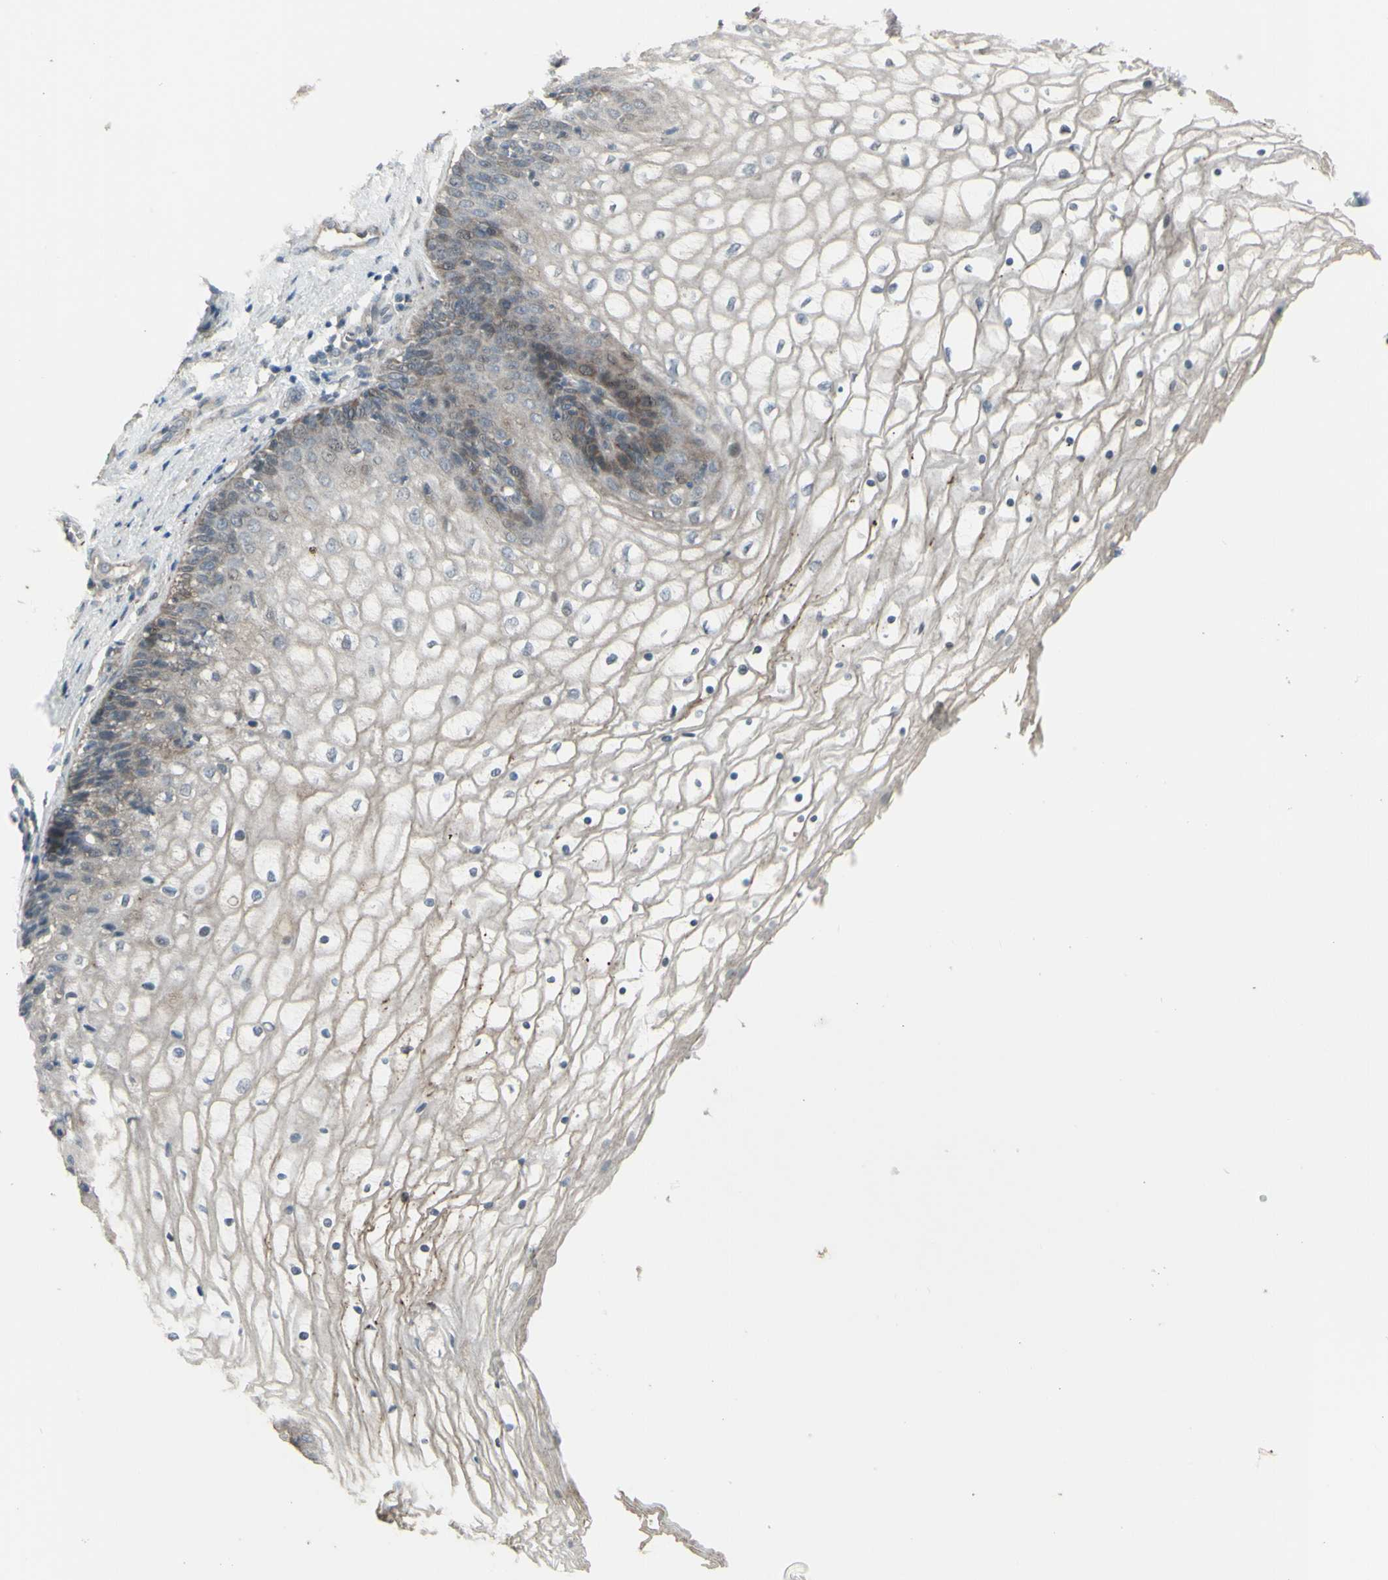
{"staining": {"intensity": "weak", "quantity": "<25%", "location": "cytoplasmic/membranous"}, "tissue": "vagina", "cell_type": "Squamous epithelial cells", "image_type": "normal", "snomed": [{"axis": "morphology", "description": "Normal tissue, NOS"}, {"axis": "topography", "description": "Vagina"}], "caption": "Immunohistochemical staining of unremarkable human vagina reveals no significant expression in squamous epithelial cells.", "gene": "GRAMD1B", "patient": {"sex": "female", "age": 34}}